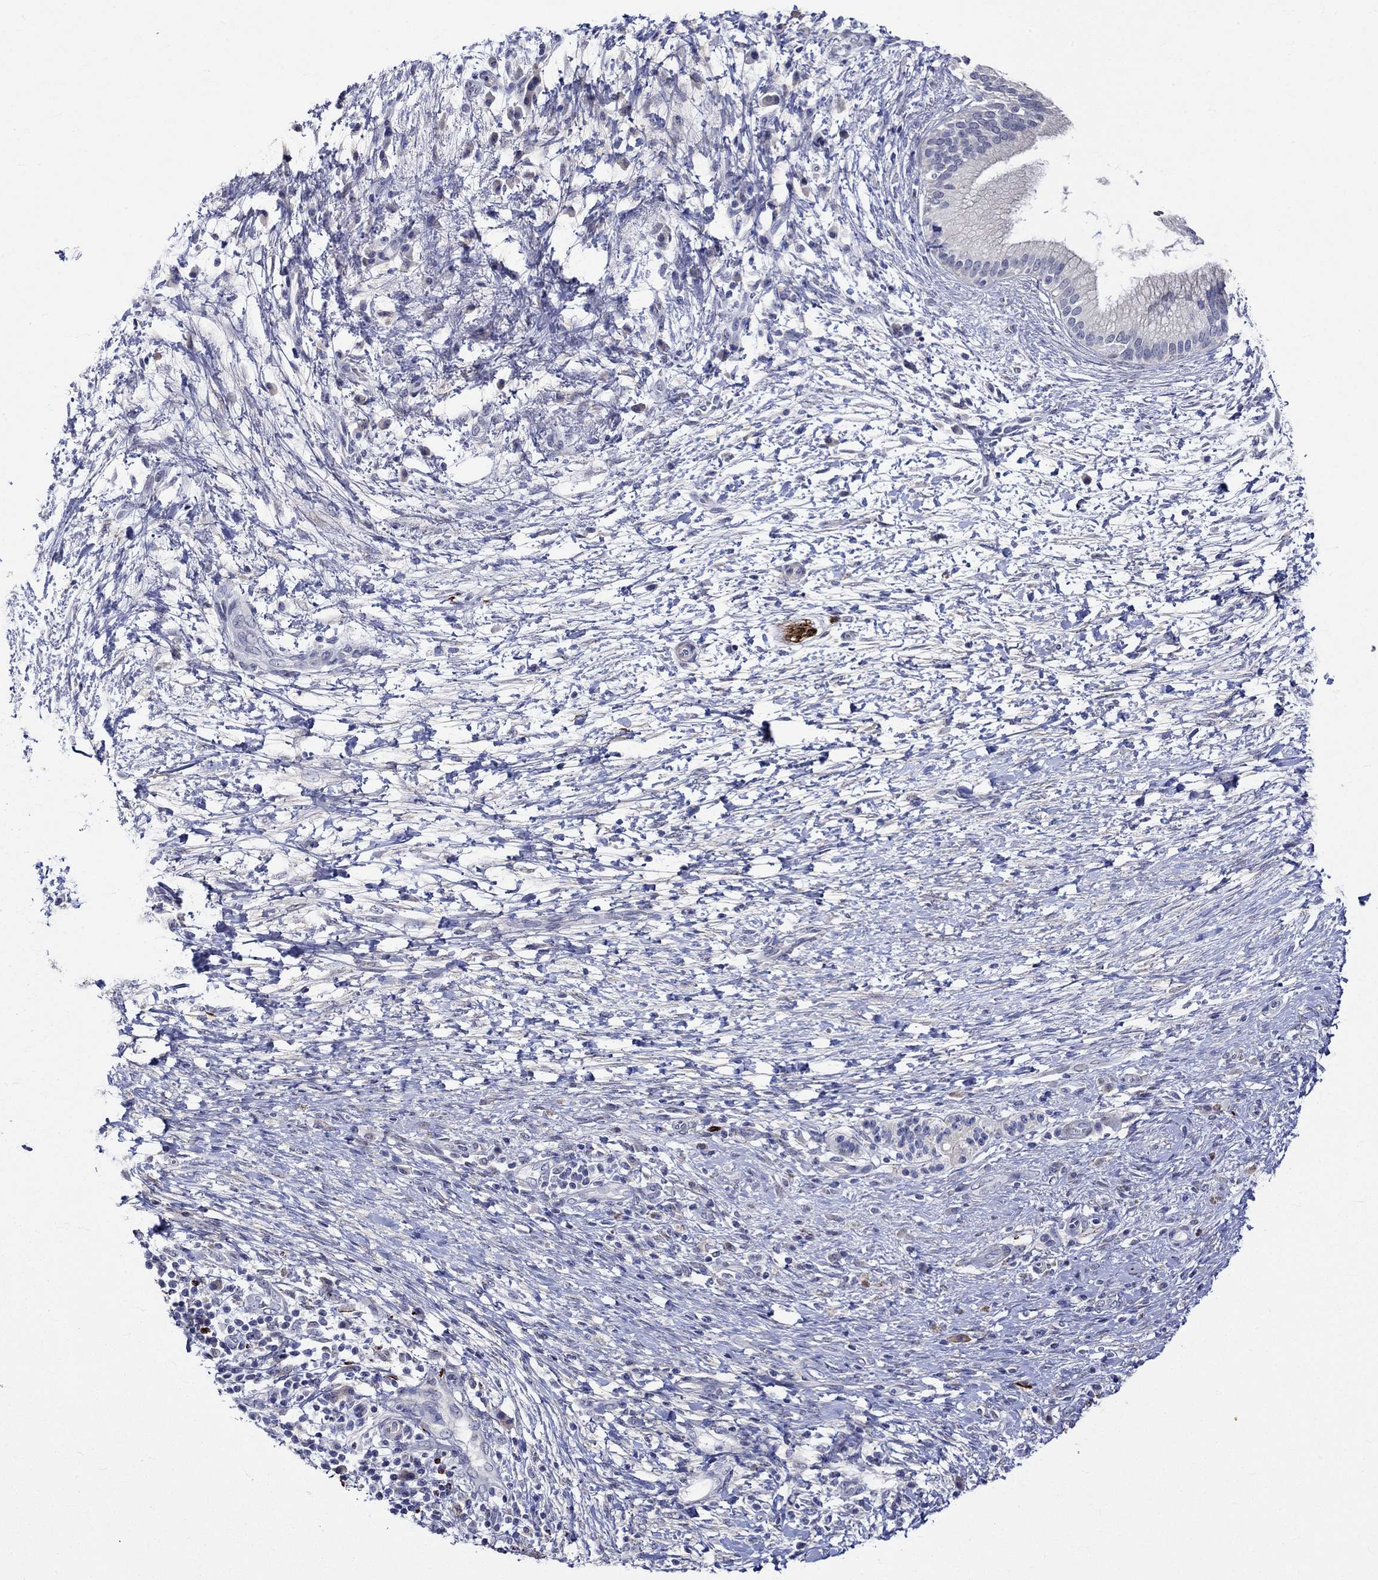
{"staining": {"intensity": "negative", "quantity": "none", "location": "none"}, "tissue": "pancreatic cancer", "cell_type": "Tumor cells", "image_type": "cancer", "snomed": [{"axis": "morphology", "description": "Adenocarcinoma, NOS"}, {"axis": "topography", "description": "Pancreas"}], "caption": "IHC photomicrograph of human pancreatic adenocarcinoma stained for a protein (brown), which demonstrates no positivity in tumor cells. (DAB (3,3'-diaminobenzidine) immunohistochemistry, high magnification).", "gene": "CRYAB", "patient": {"sex": "female", "age": 72}}